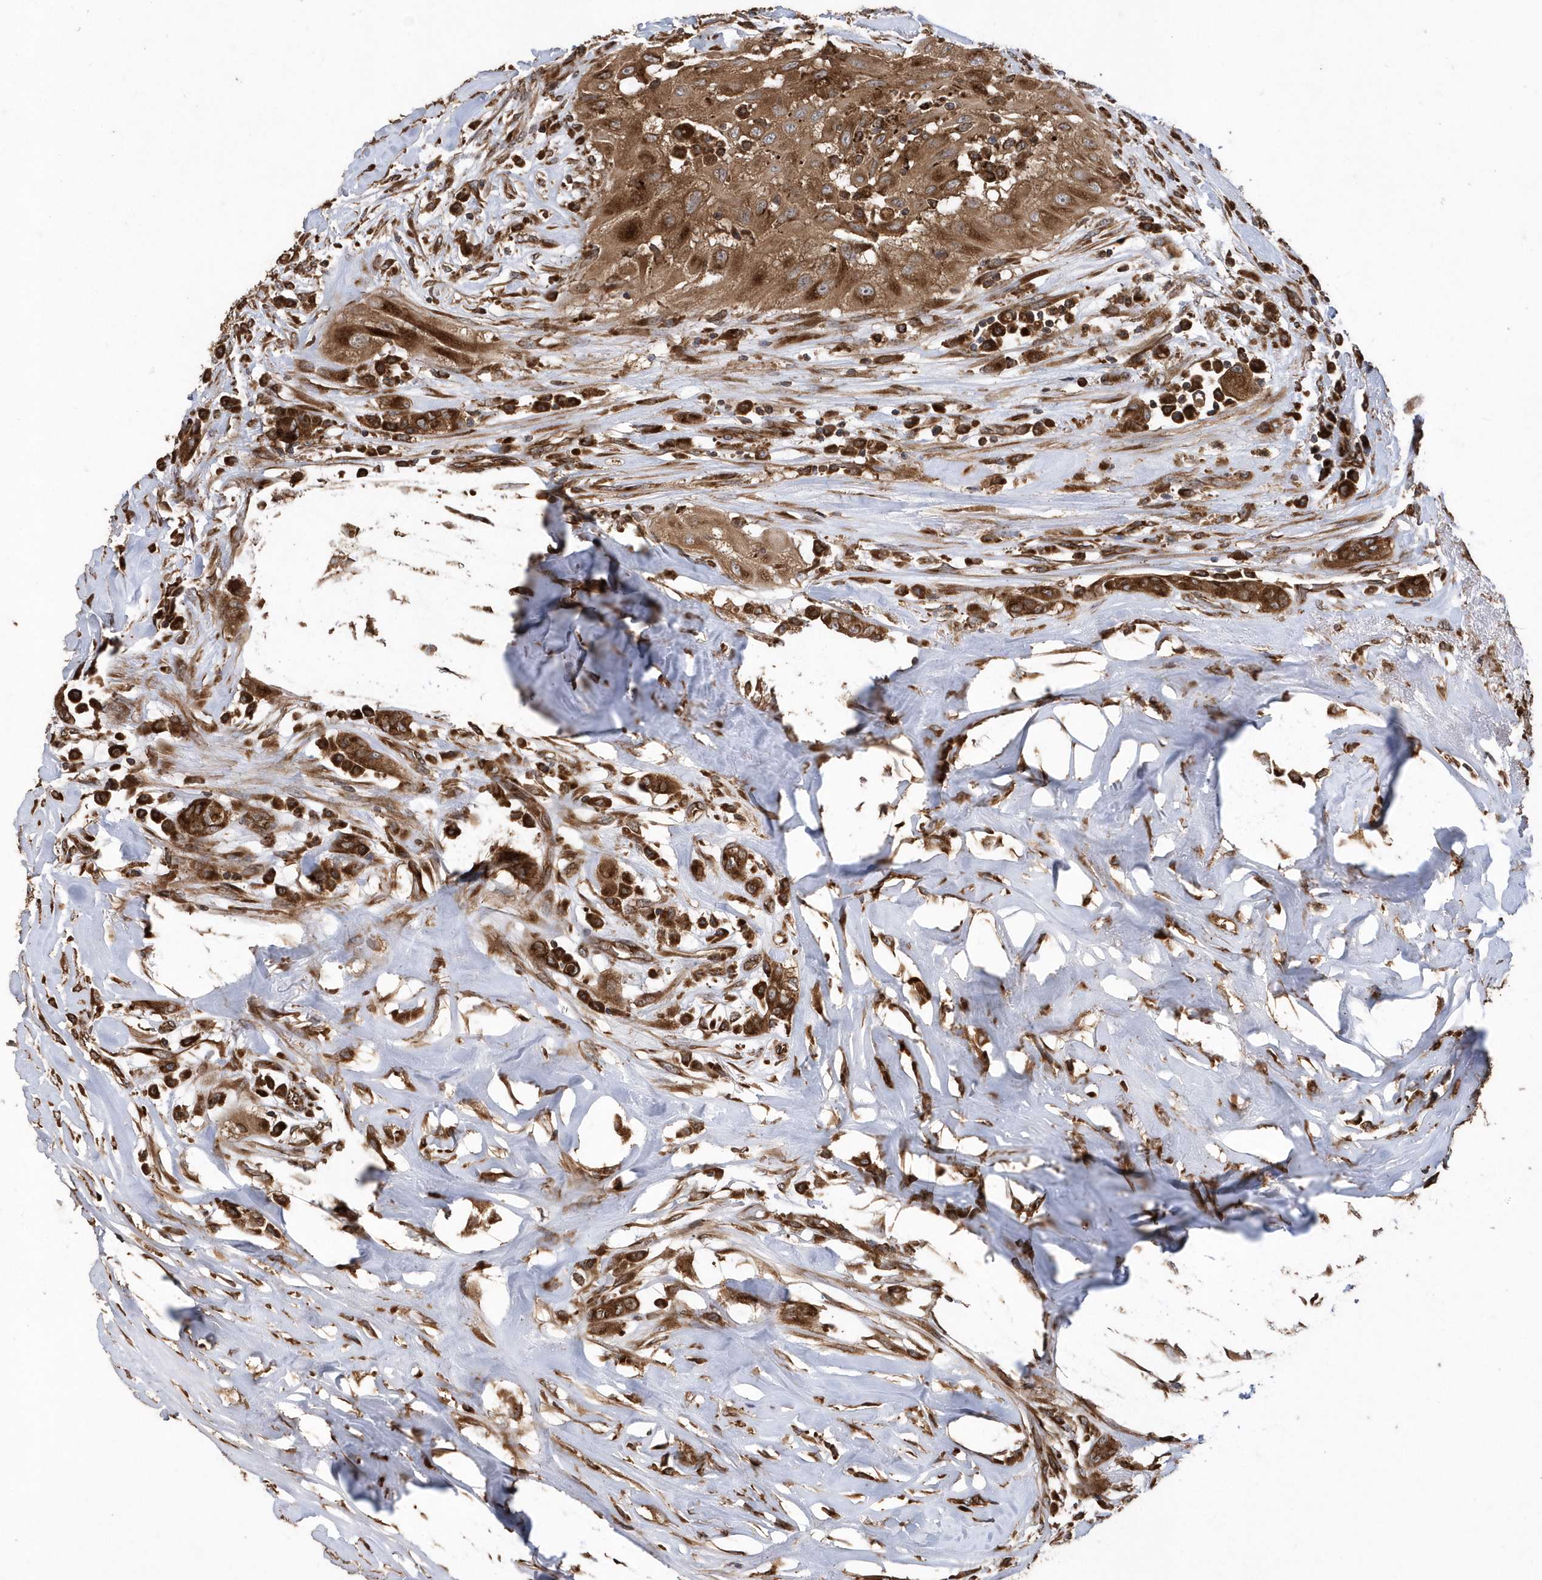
{"staining": {"intensity": "strong", "quantity": ">75%", "location": "cytoplasmic/membranous"}, "tissue": "thyroid cancer", "cell_type": "Tumor cells", "image_type": "cancer", "snomed": [{"axis": "morphology", "description": "Papillary adenocarcinoma, NOS"}, {"axis": "topography", "description": "Thyroid gland"}], "caption": "Tumor cells exhibit high levels of strong cytoplasmic/membranous staining in about >75% of cells in human papillary adenocarcinoma (thyroid).", "gene": "WASHC5", "patient": {"sex": "female", "age": 59}}